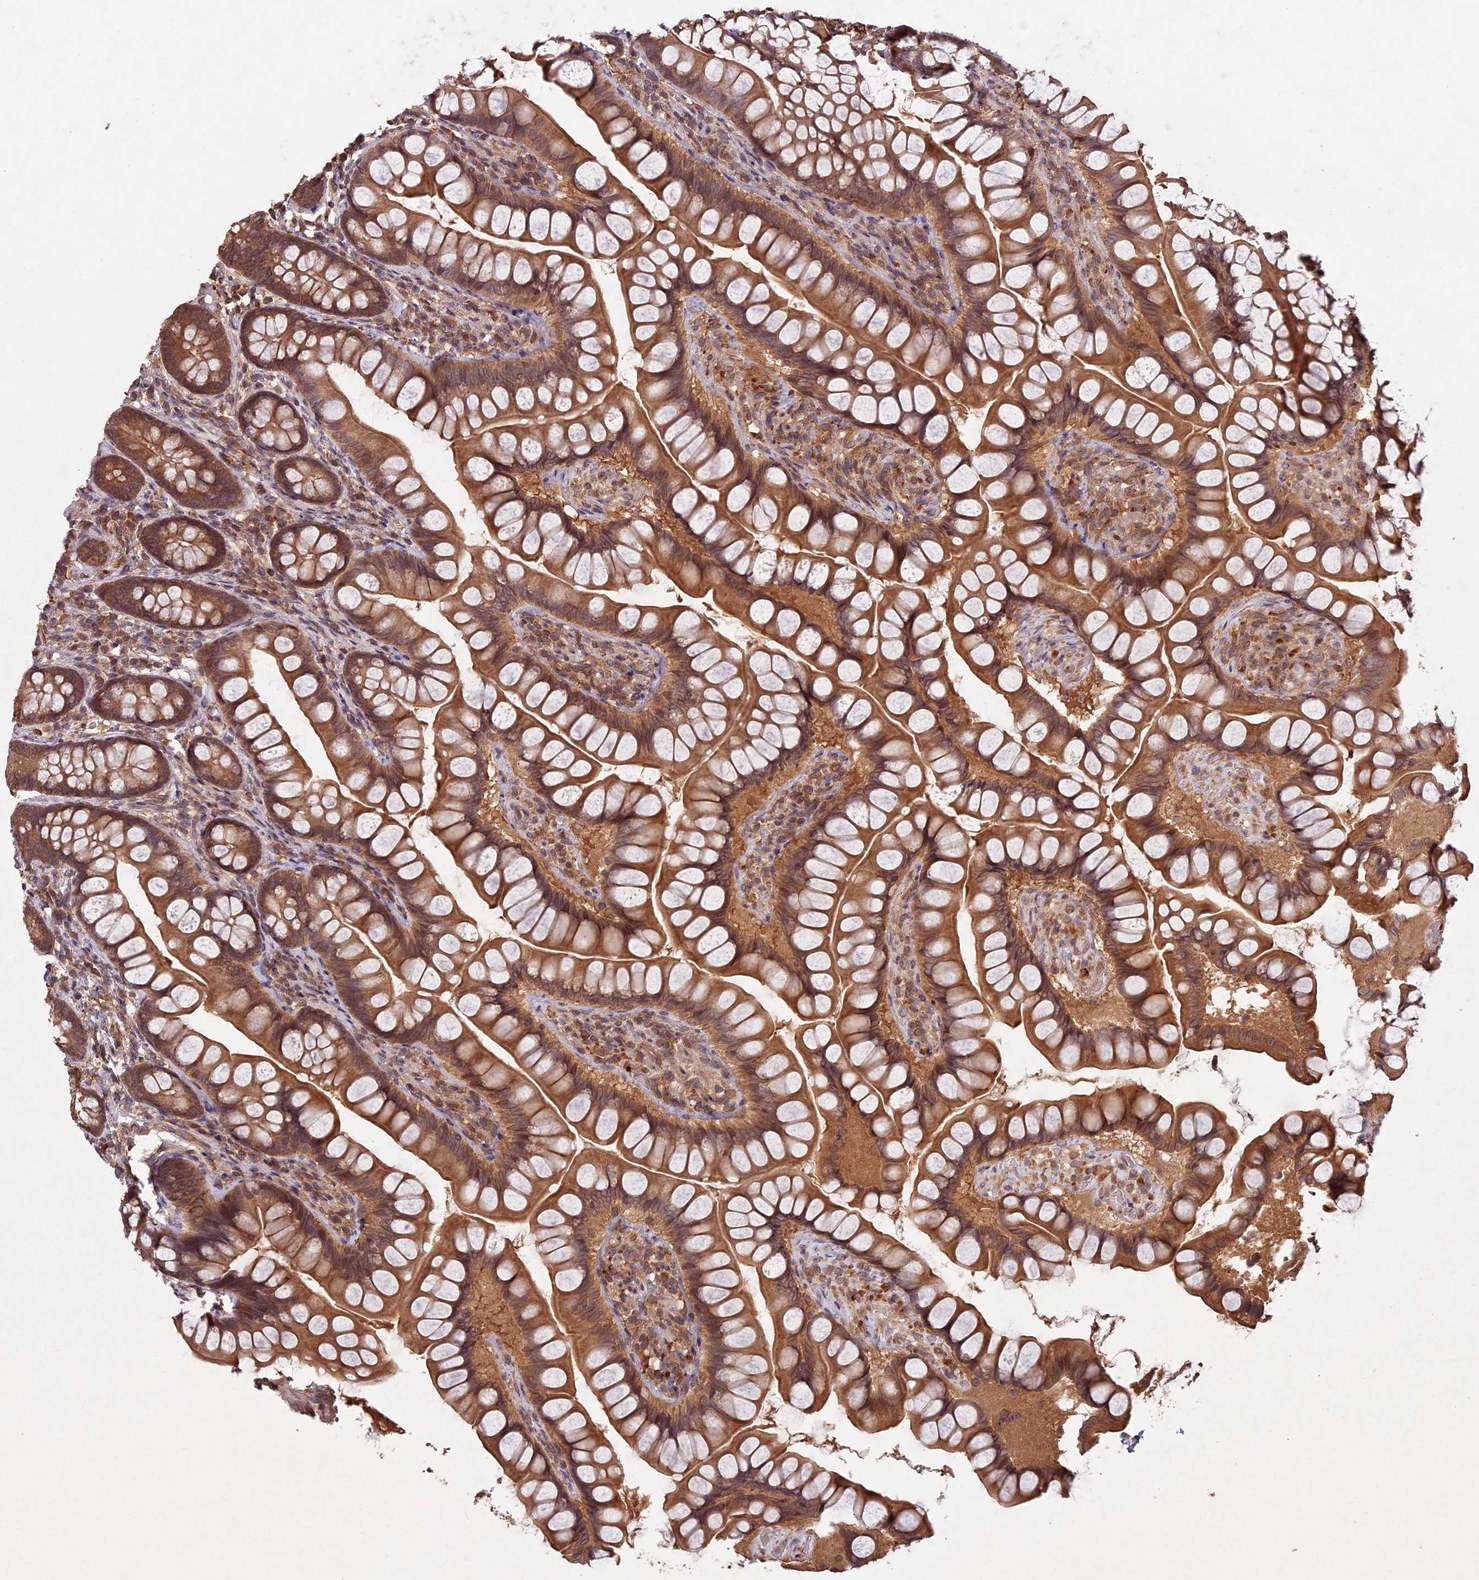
{"staining": {"intensity": "moderate", "quantity": ">75%", "location": "cytoplasmic/membranous"}, "tissue": "small intestine", "cell_type": "Glandular cells", "image_type": "normal", "snomed": [{"axis": "morphology", "description": "Normal tissue, NOS"}, {"axis": "topography", "description": "Small intestine"}], "caption": "Approximately >75% of glandular cells in benign human small intestine exhibit moderate cytoplasmic/membranous protein staining as visualized by brown immunohistochemical staining.", "gene": "CHAC1", "patient": {"sex": "male", "age": 70}}